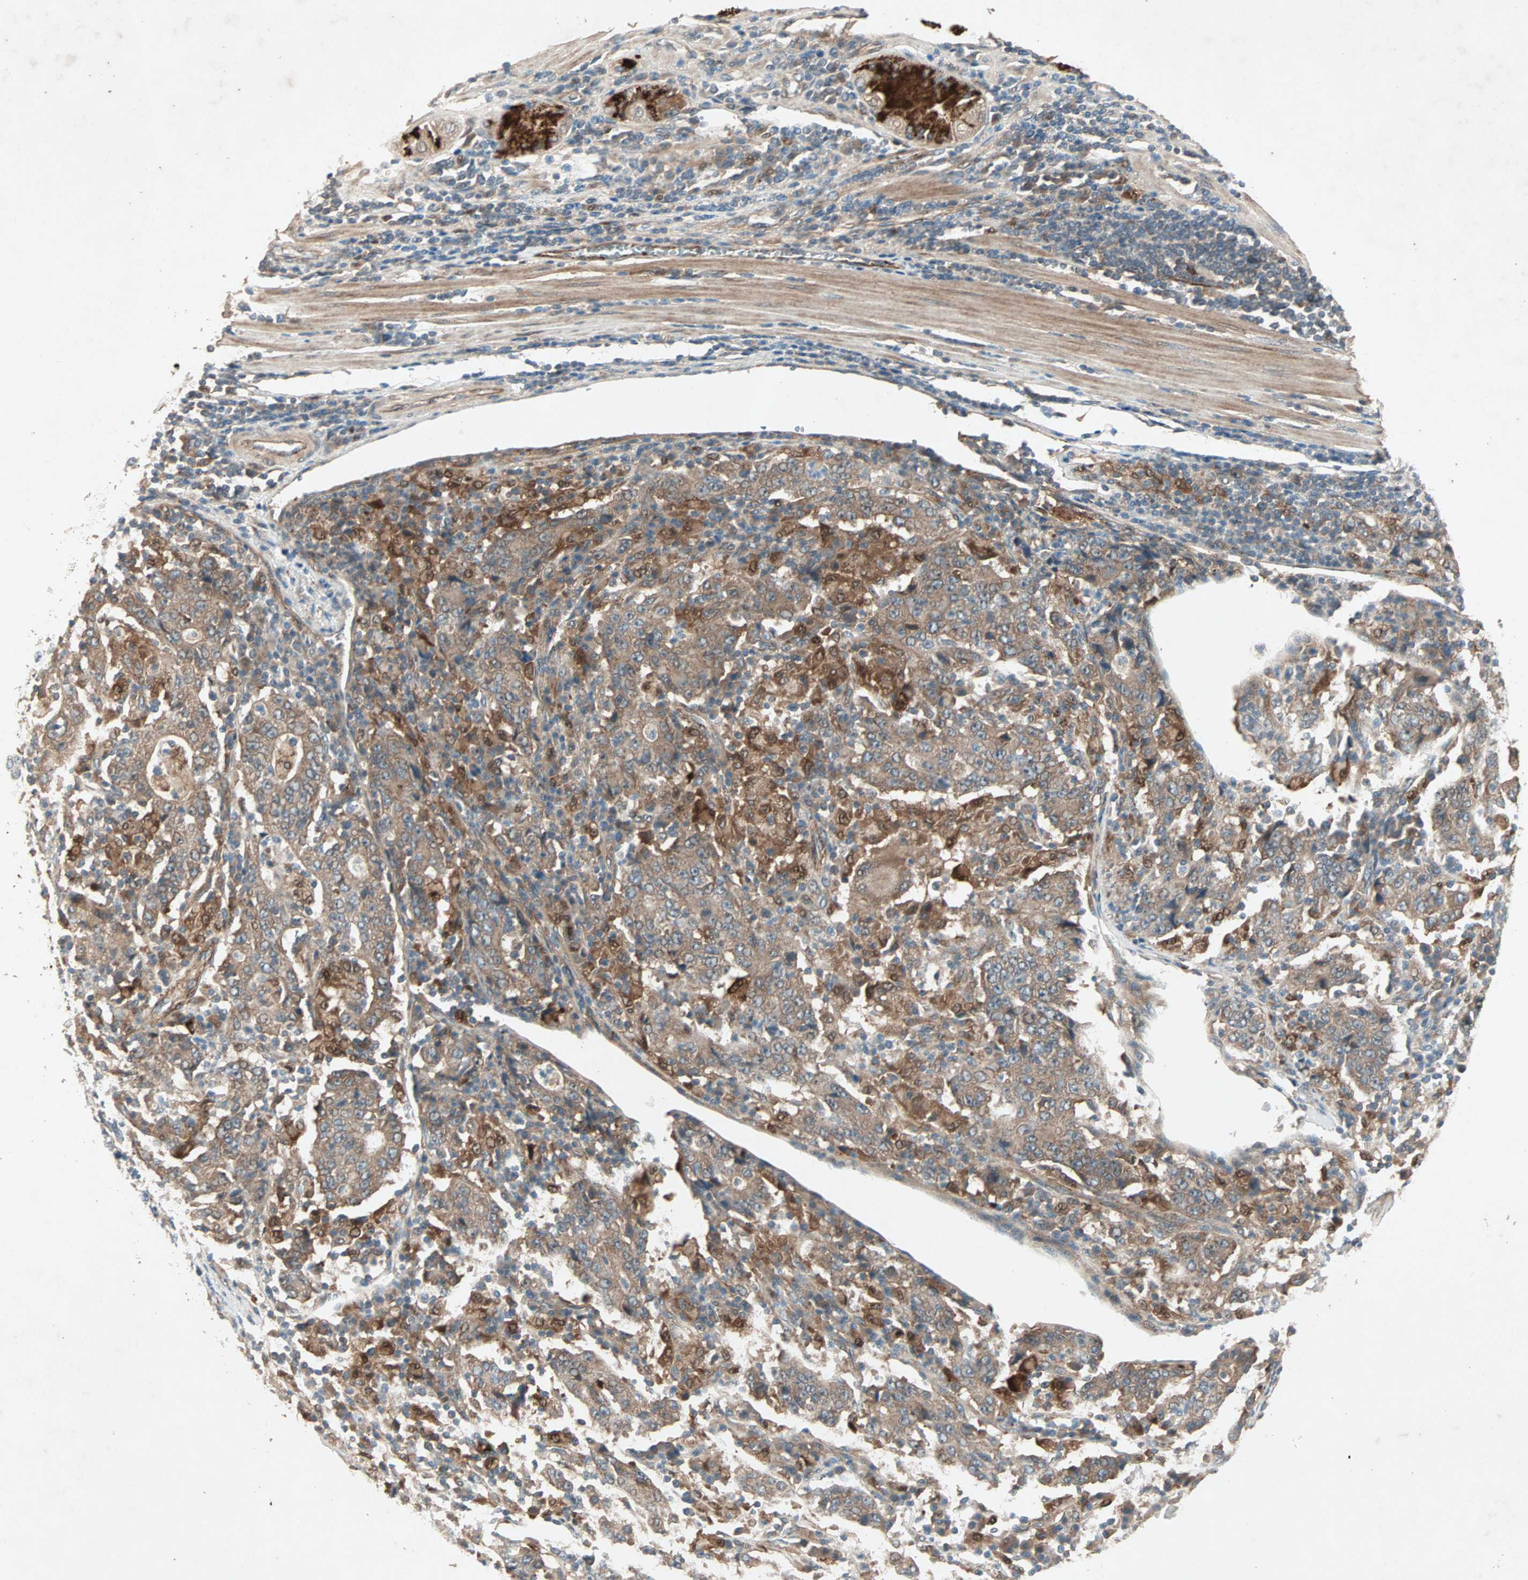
{"staining": {"intensity": "moderate", "quantity": ">75%", "location": "cytoplasmic/membranous"}, "tissue": "stomach cancer", "cell_type": "Tumor cells", "image_type": "cancer", "snomed": [{"axis": "morphology", "description": "Normal tissue, NOS"}, {"axis": "morphology", "description": "Adenocarcinoma, NOS"}, {"axis": "topography", "description": "Stomach, upper"}, {"axis": "topography", "description": "Stomach"}], "caption": "Approximately >75% of tumor cells in stomach cancer (adenocarcinoma) show moderate cytoplasmic/membranous protein positivity as visualized by brown immunohistochemical staining.", "gene": "SDSL", "patient": {"sex": "male", "age": 59}}